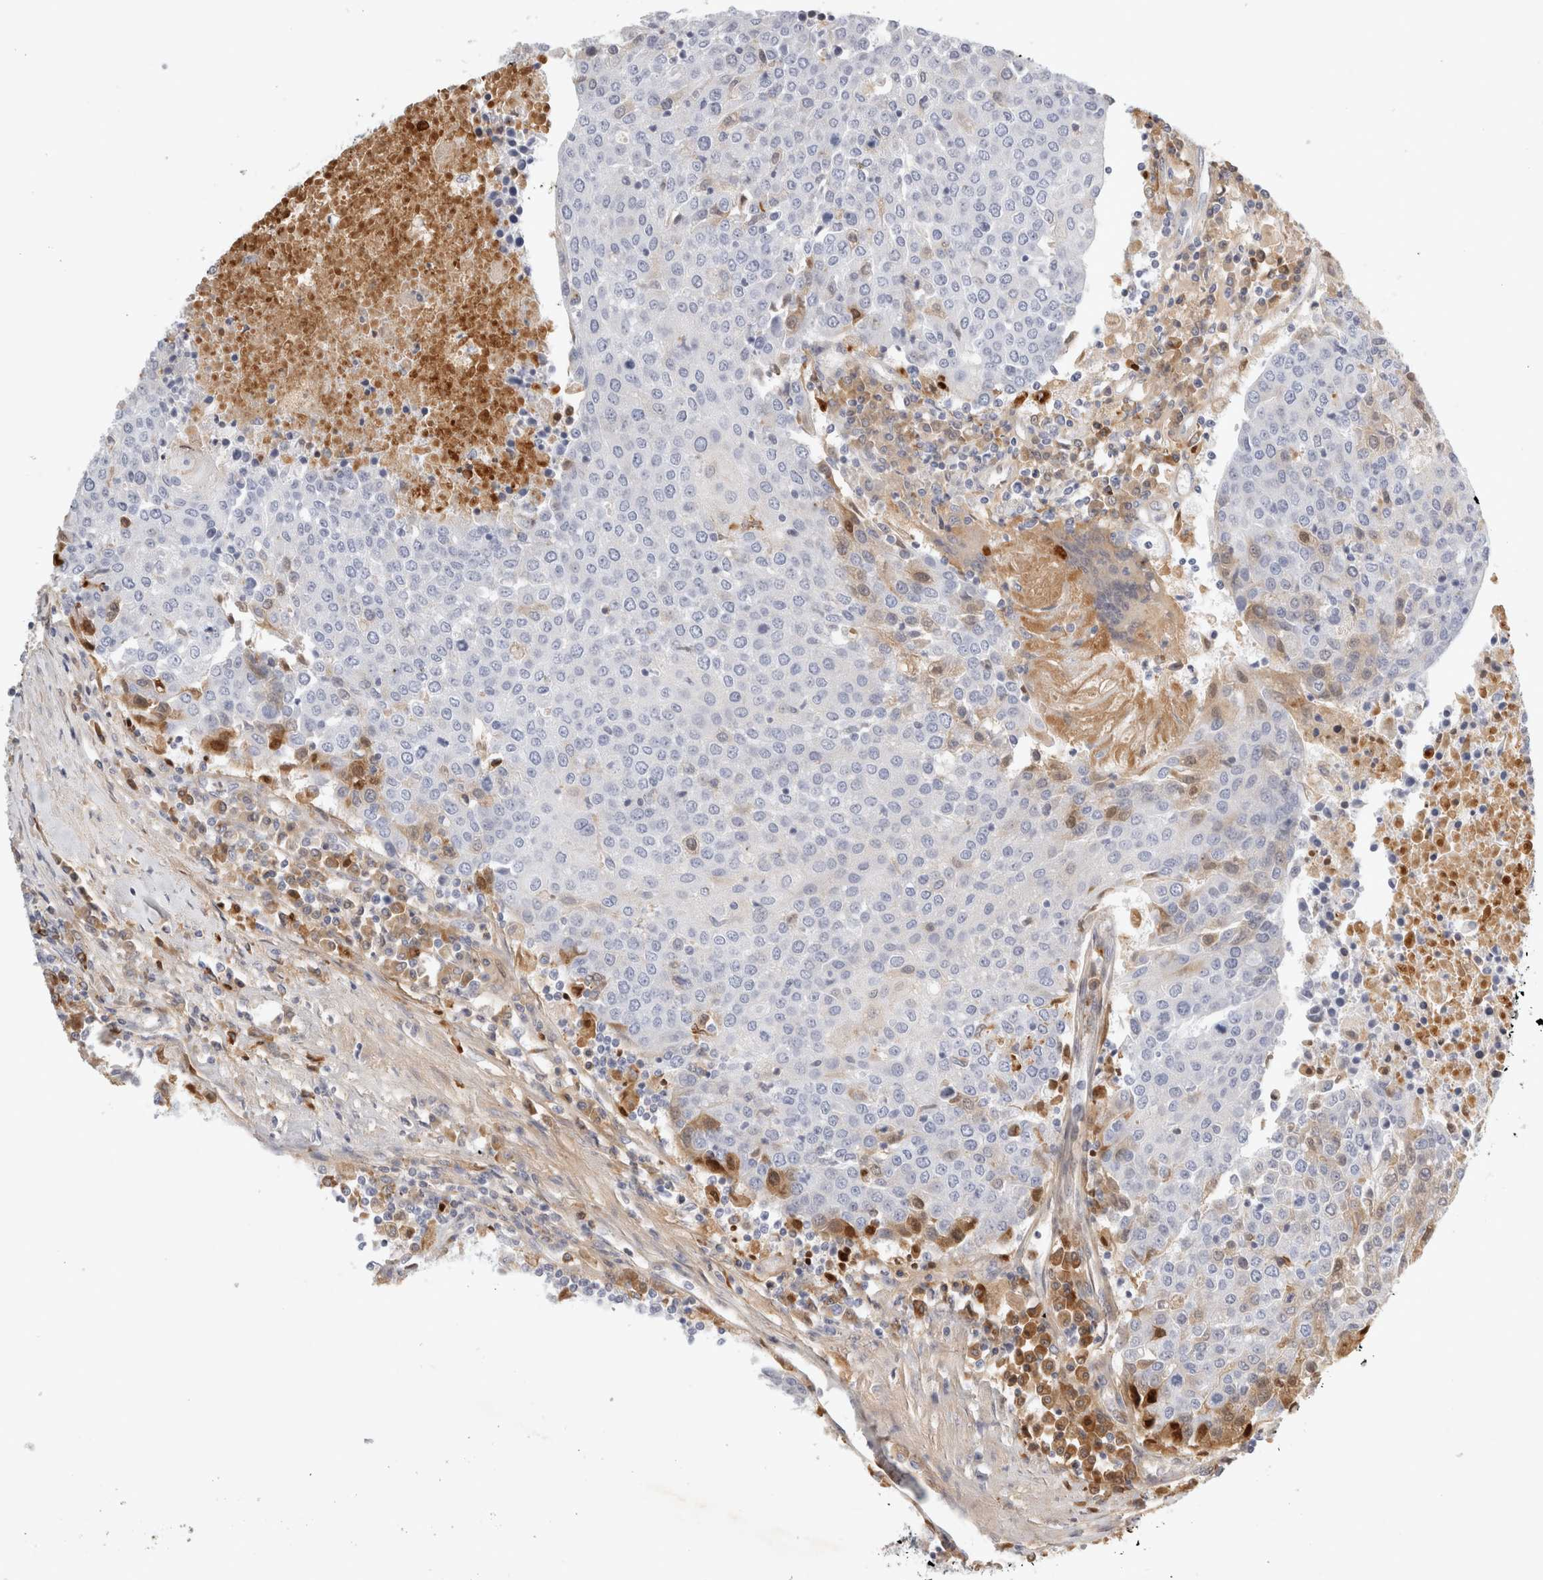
{"staining": {"intensity": "negative", "quantity": "none", "location": "none"}, "tissue": "urothelial cancer", "cell_type": "Tumor cells", "image_type": "cancer", "snomed": [{"axis": "morphology", "description": "Urothelial carcinoma, High grade"}, {"axis": "topography", "description": "Urinary bladder"}], "caption": "An immunohistochemistry histopathology image of high-grade urothelial carcinoma is shown. There is no staining in tumor cells of high-grade urothelial carcinoma.", "gene": "FGL2", "patient": {"sex": "female", "age": 85}}